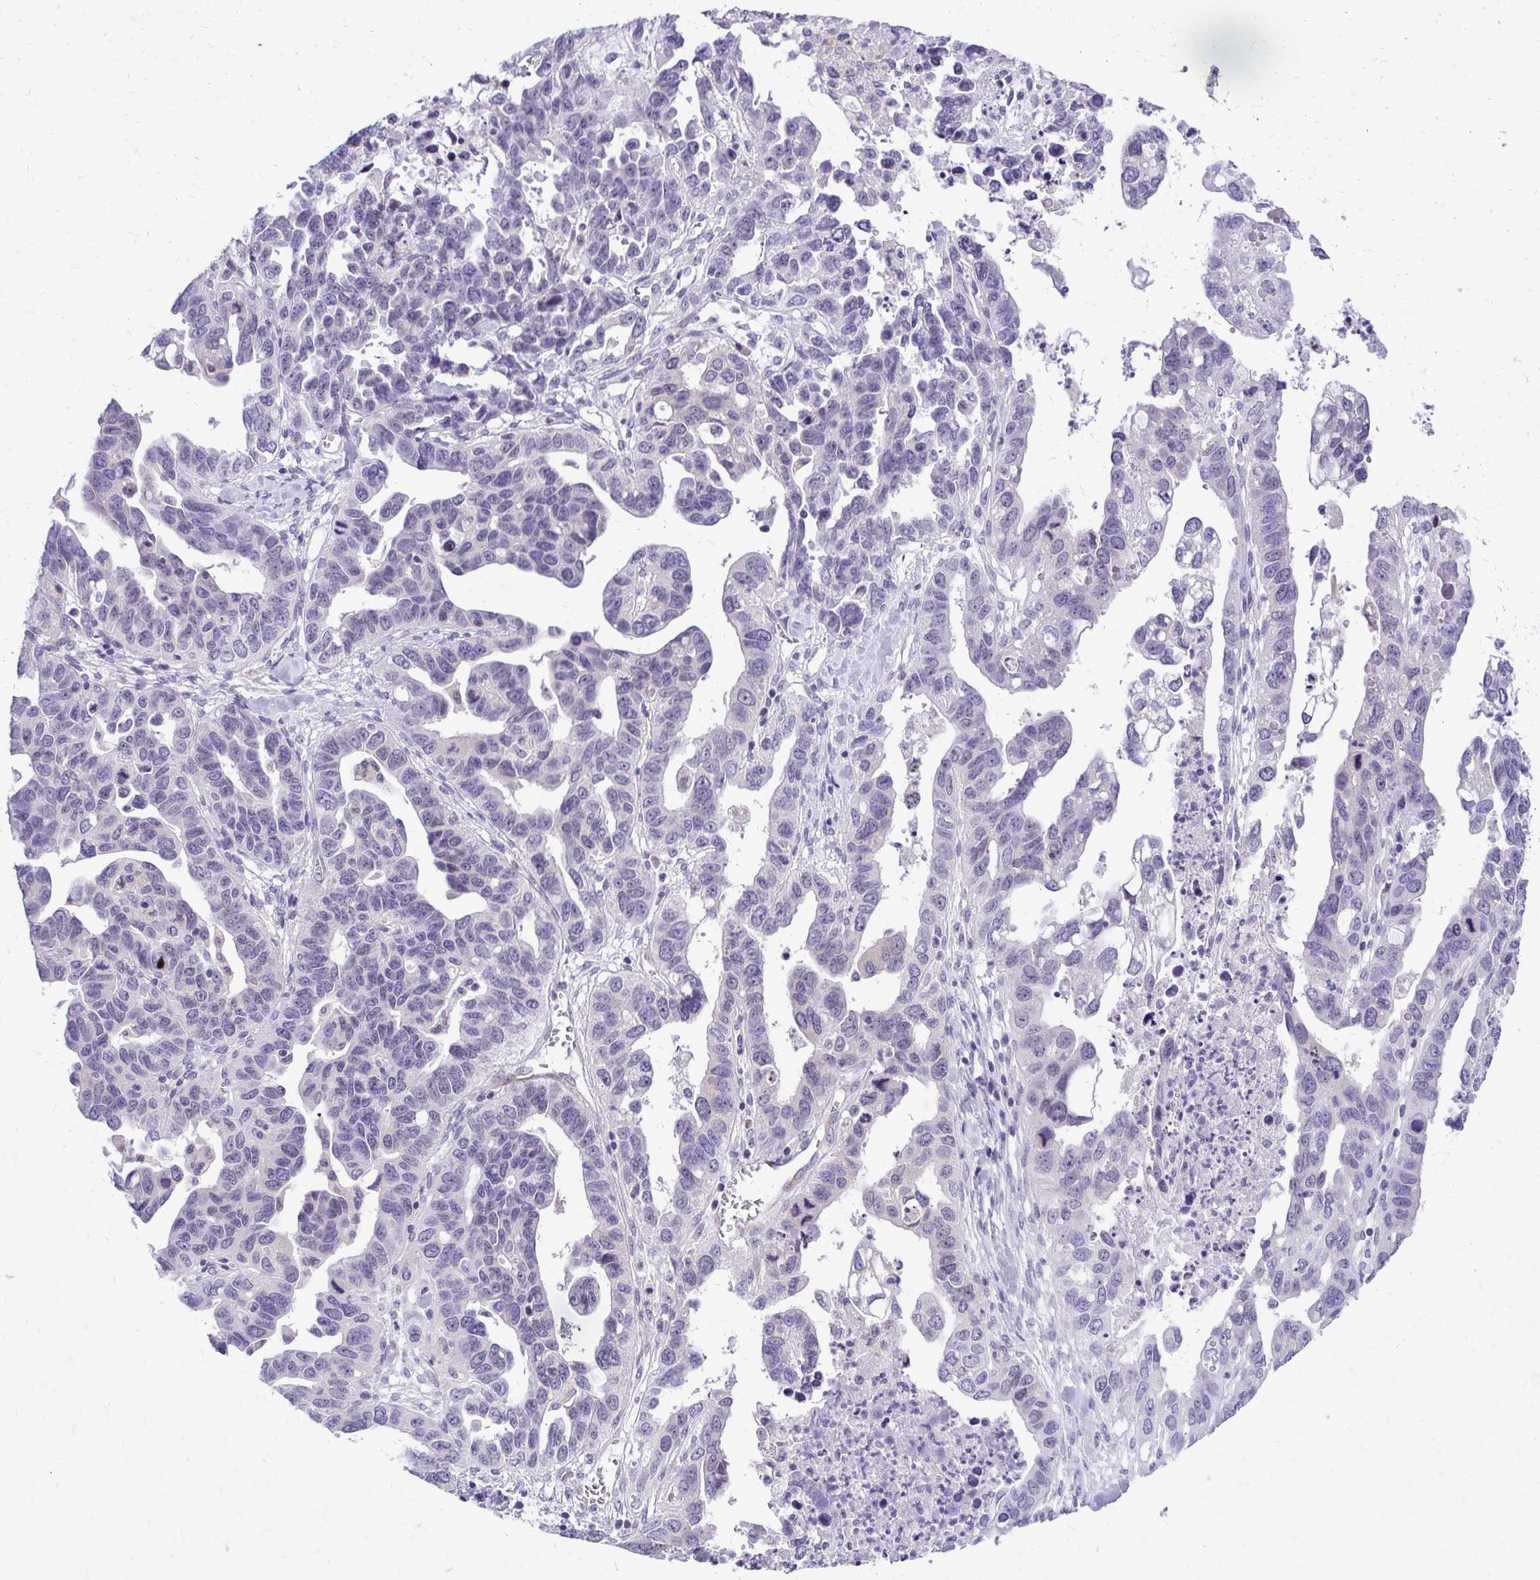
{"staining": {"intensity": "negative", "quantity": "none", "location": "none"}, "tissue": "ovarian cancer", "cell_type": "Tumor cells", "image_type": "cancer", "snomed": [{"axis": "morphology", "description": "Cystadenocarcinoma, serous, NOS"}, {"axis": "topography", "description": "Ovary"}], "caption": "An immunohistochemistry (IHC) photomicrograph of ovarian serous cystadenocarcinoma is shown. There is no staining in tumor cells of ovarian serous cystadenocarcinoma. Nuclei are stained in blue.", "gene": "NIFK", "patient": {"sex": "female", "age": 69}}